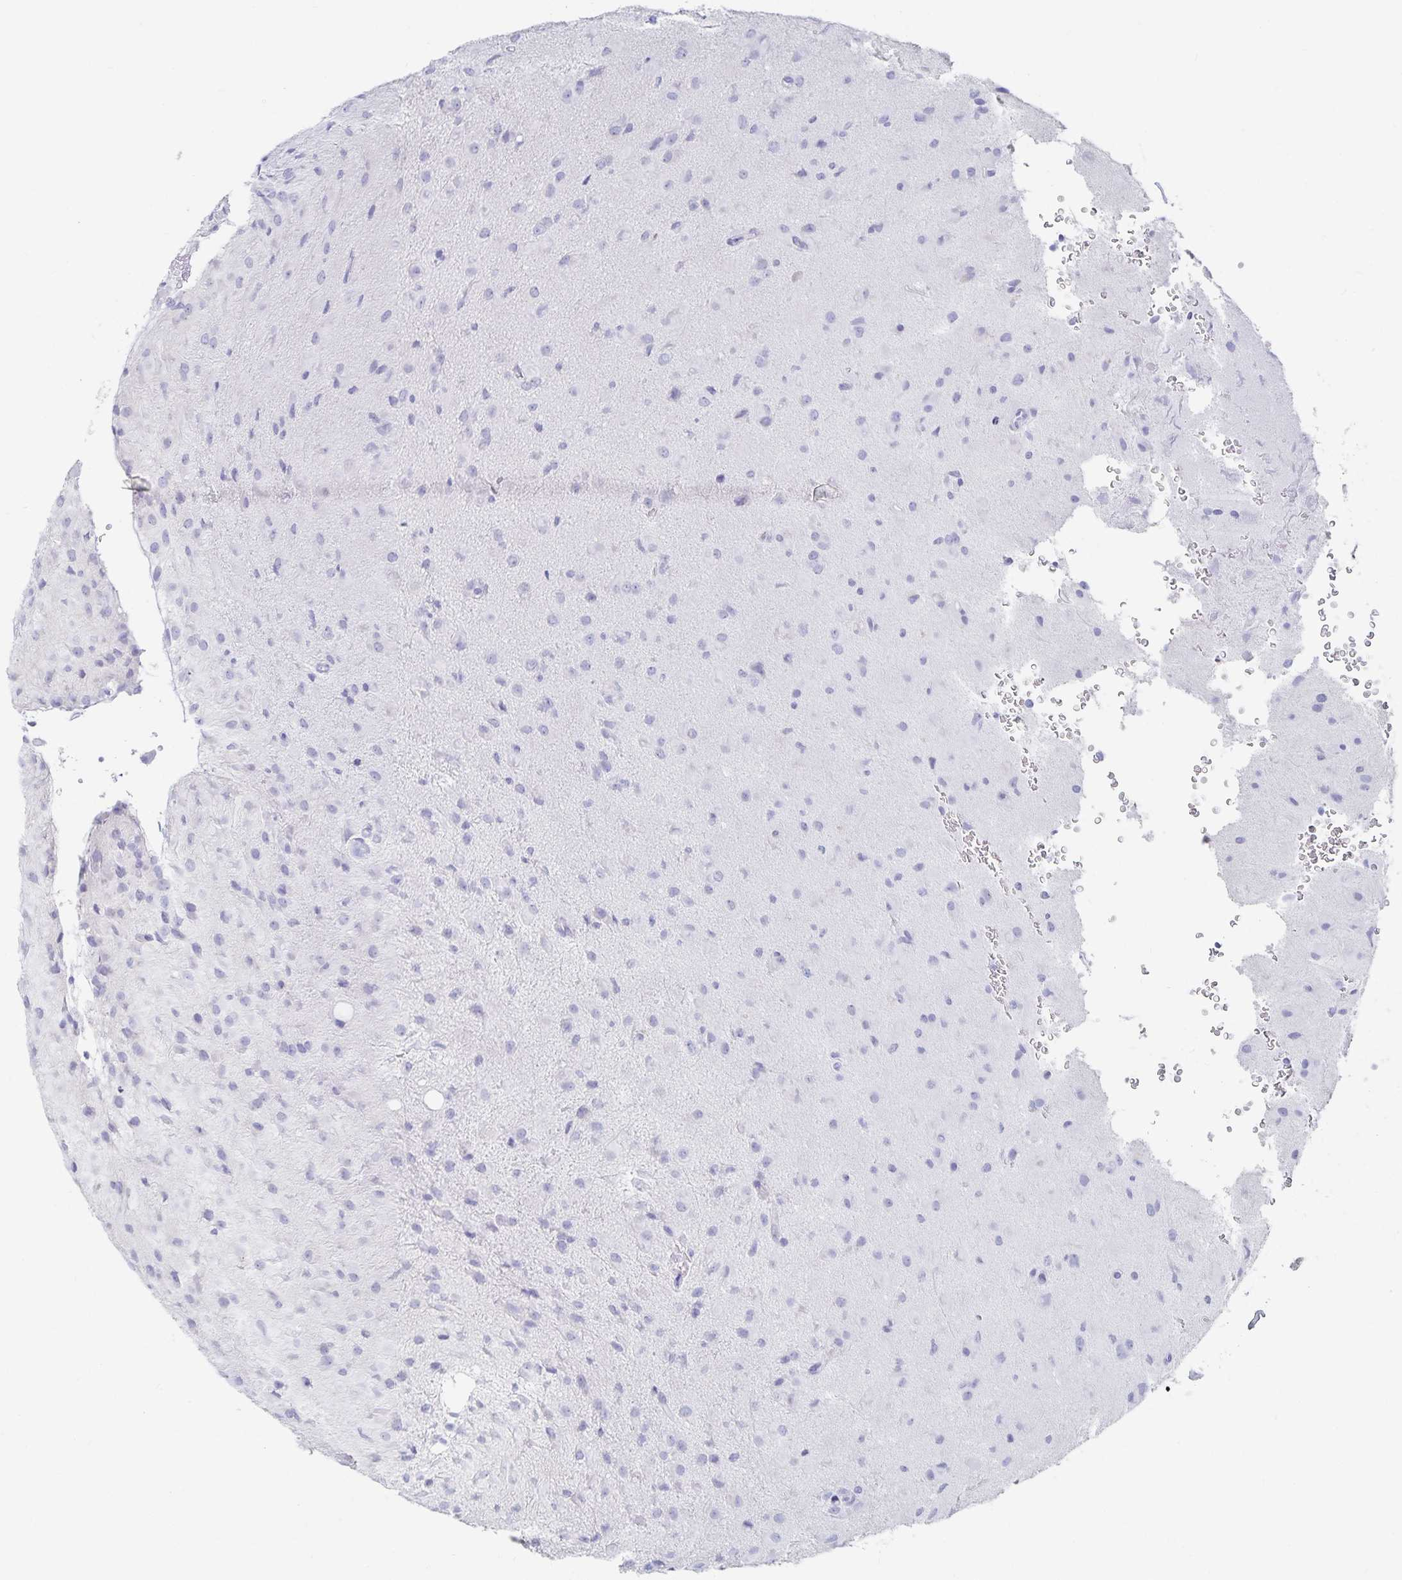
{"staining": {"intensity": "negative", "quantity": "none", "location": "none"}, "tissue": "glioma", "cell_type": "Tumor cells", "image_type": "cancer", "snomed": [{"axis": "morphology", "description": "Glioma, malignant, Low grade"}, {"axis": "topography", "description": "Brain"}], "caption": "Immunohistochemical staining of human glioma shows no significant staining in tumor cells.", "gene": "TNIP1", "patient": {"sex": "male", "age": 58}}